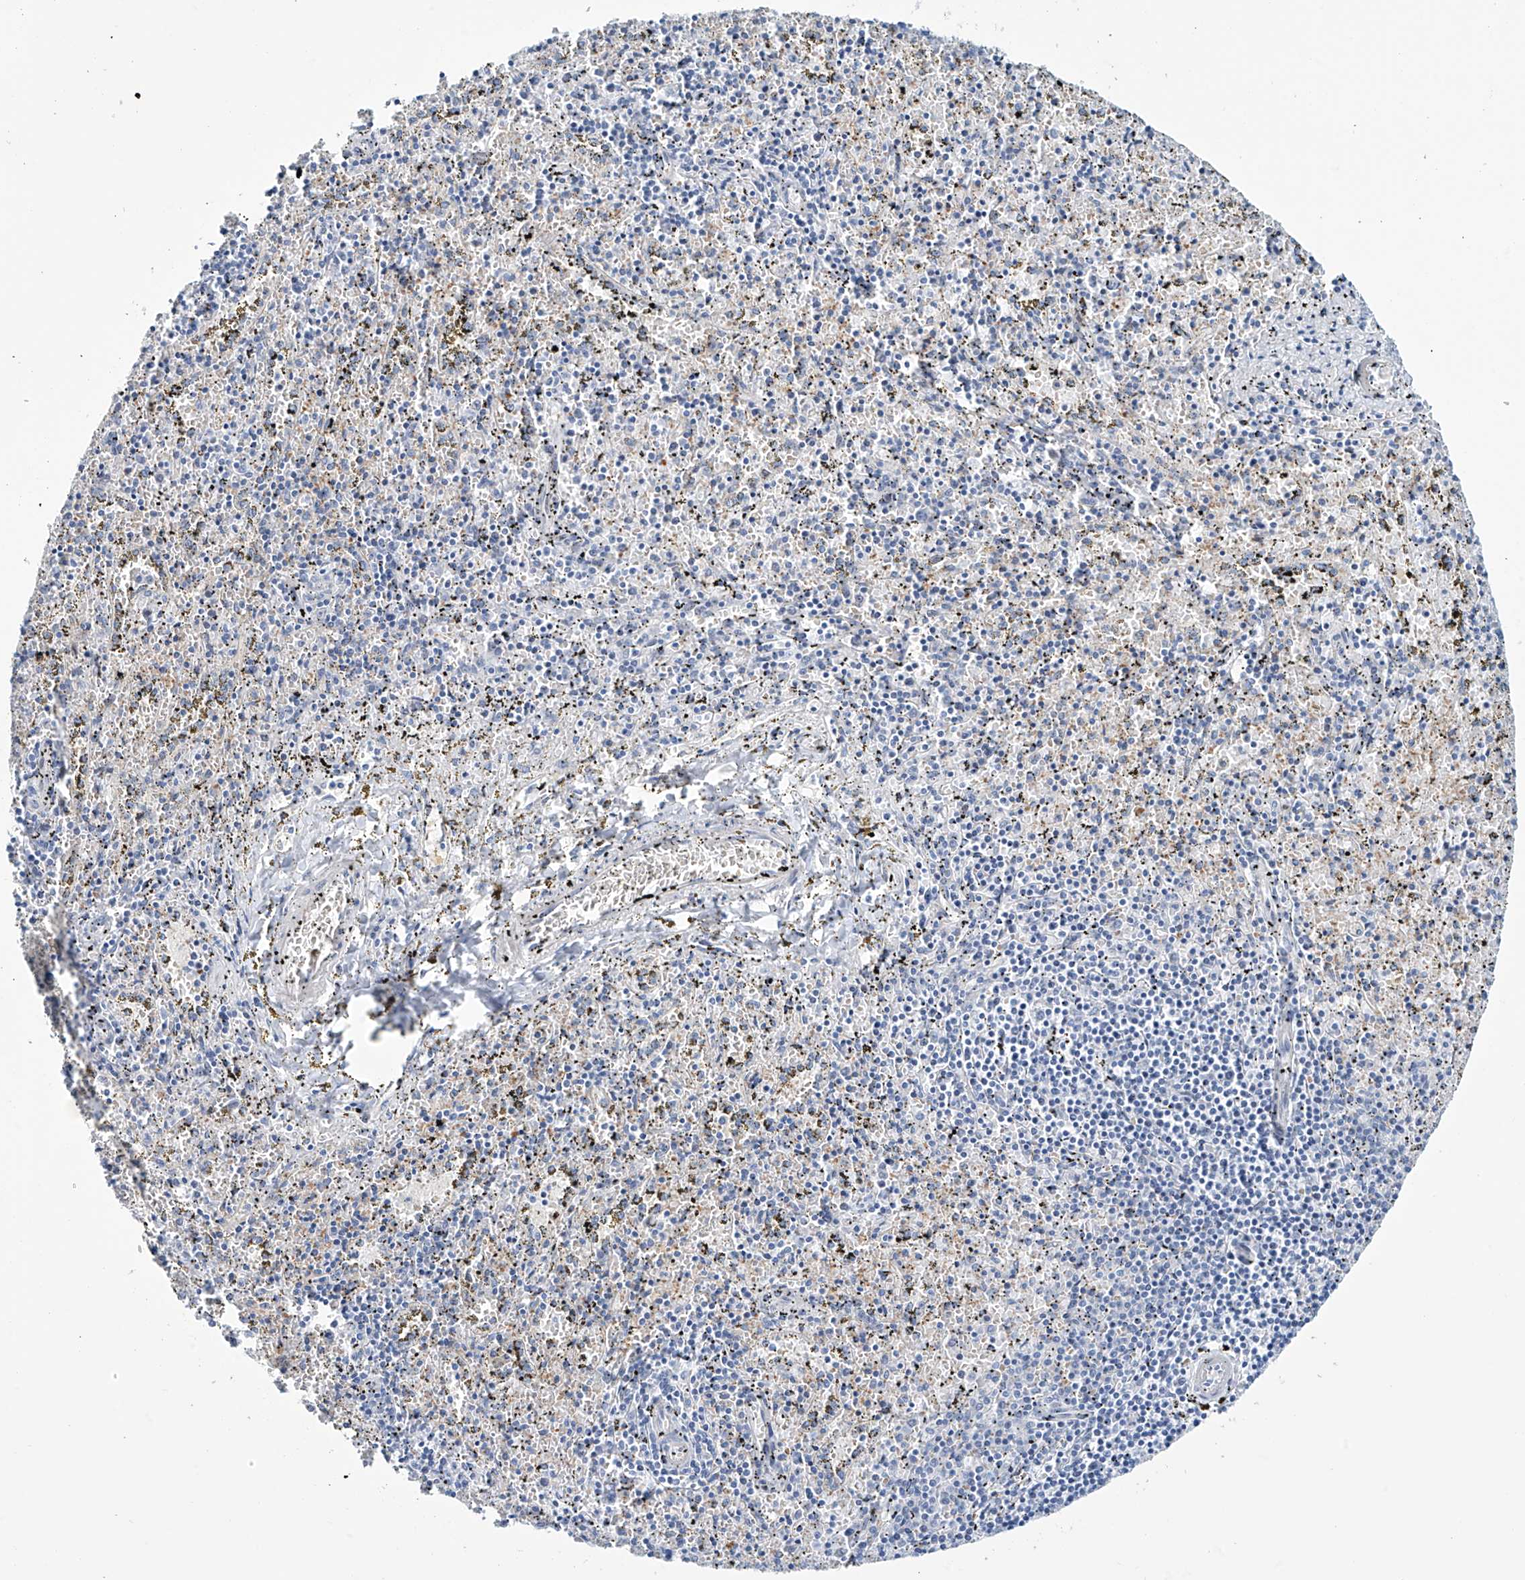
{"staining": {"intensity": "negative", "quantity": "none", "location": "none"}, "tissue": "spleen", "cell_type": "Cells in red pulp", "image_type": "normal", "snomed": [{"axis": "morphology", "description": "Normal tissue, NOS"}, {"axis": "topography", "description": "Spleen"}], "caption": "The histopathology image demonstrates no staining of cells in red pulp in unremarkable spleen.", "gene": "TRIM60", "patient": {"sex": "male", "age": 11}}